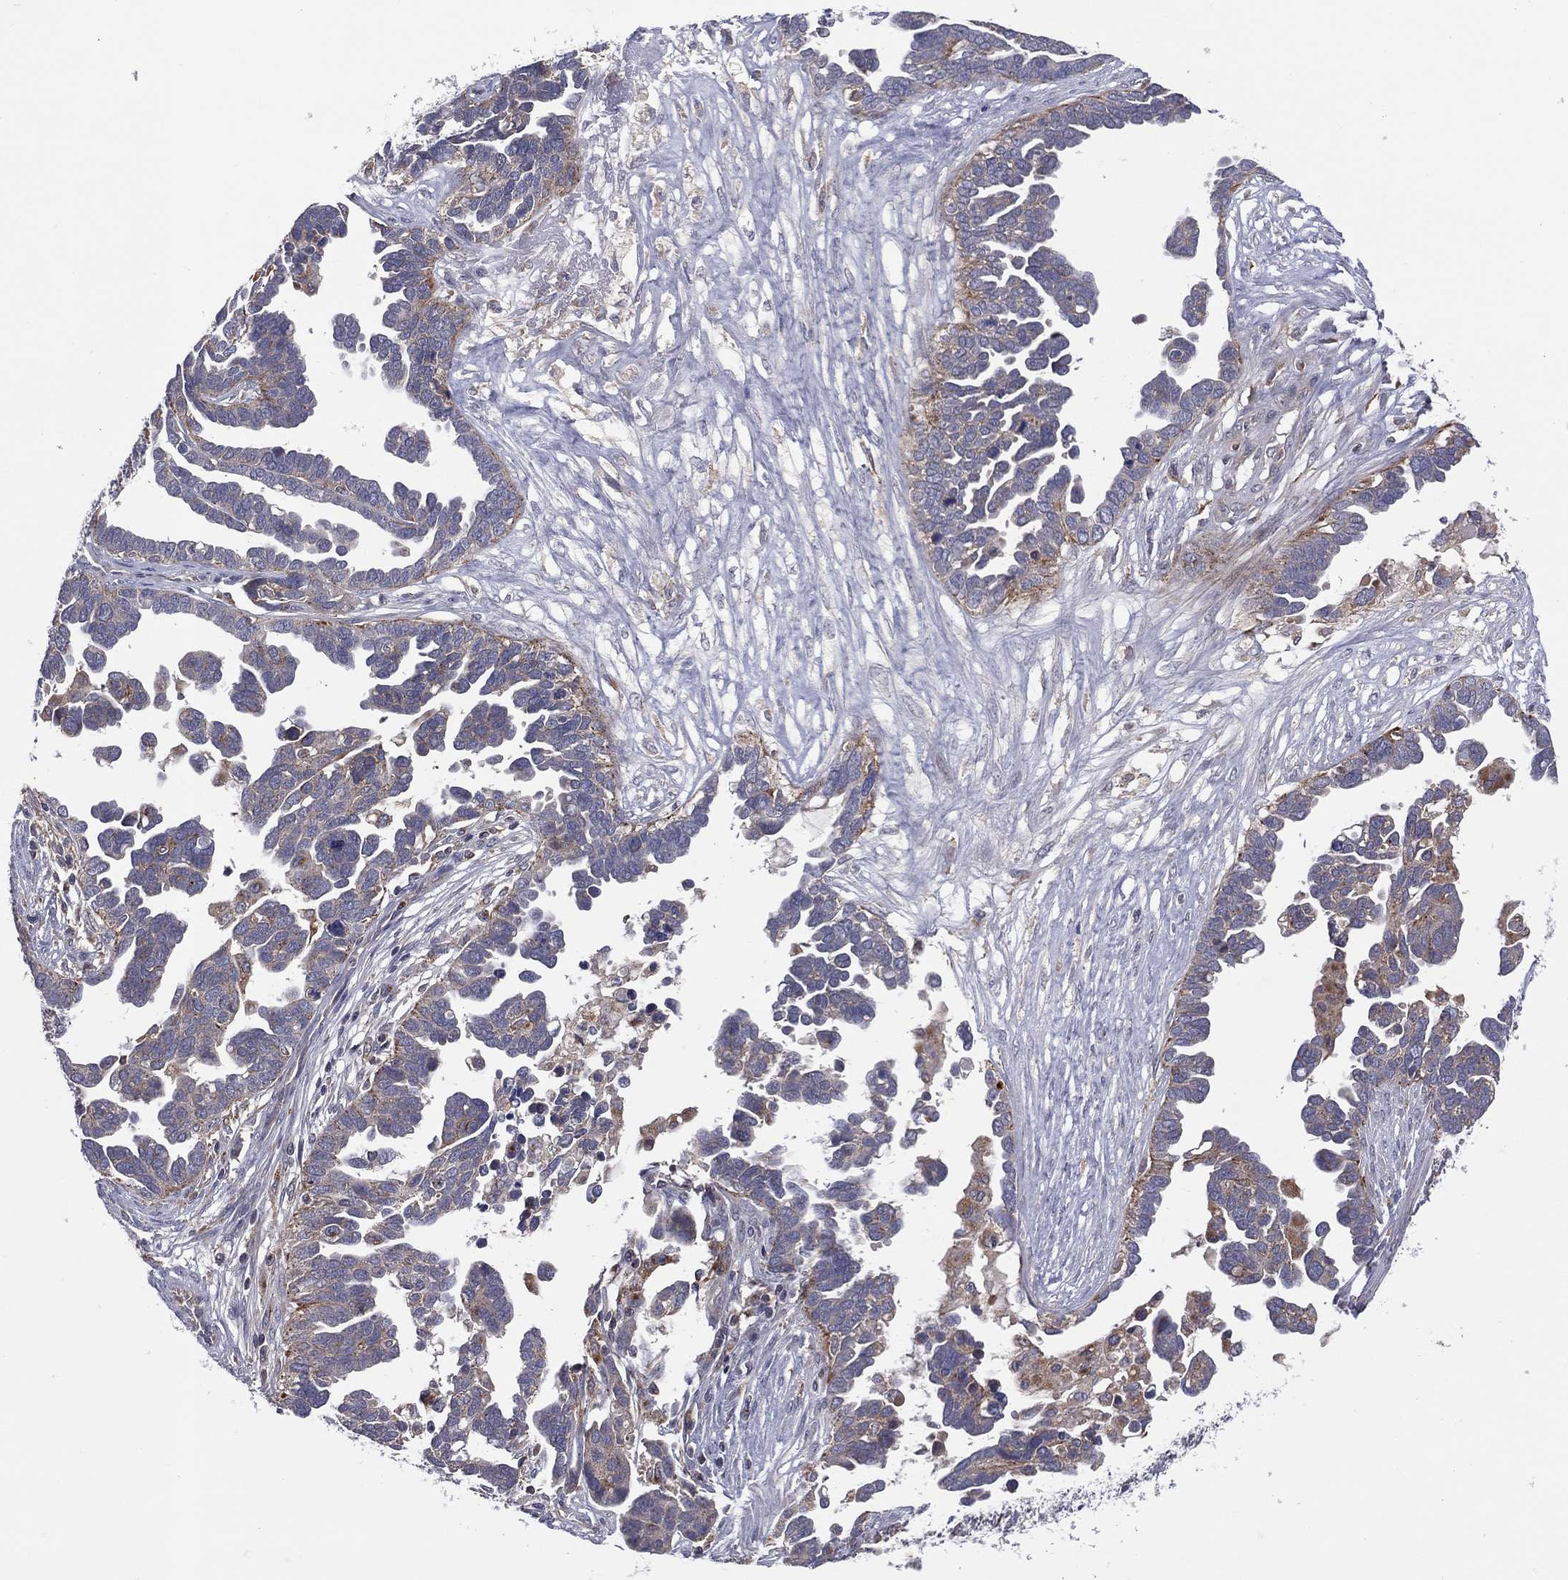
{"staining": {"intensity": "moderate", "quantity": "<25%", "location": "cytoplasmic/membranous"}, "tissue": "ovarian cancer", "cell_type": "Tumor cells", "image_type": "cancer", "snomed": [{"axis": "morphology", "description": "Cystadenocarcinoma, serous, NOS"}, {"axis": "topography", "description": "Ovary"}], "caption": "The immunohistochemical stain highlights moderate cytoplasmic/membranous staining in tumor cells of ovarian serous cystadenocarcinoma tissue.", "gene": "STARD3", "patient": {"sex": "female", "age": 54}}